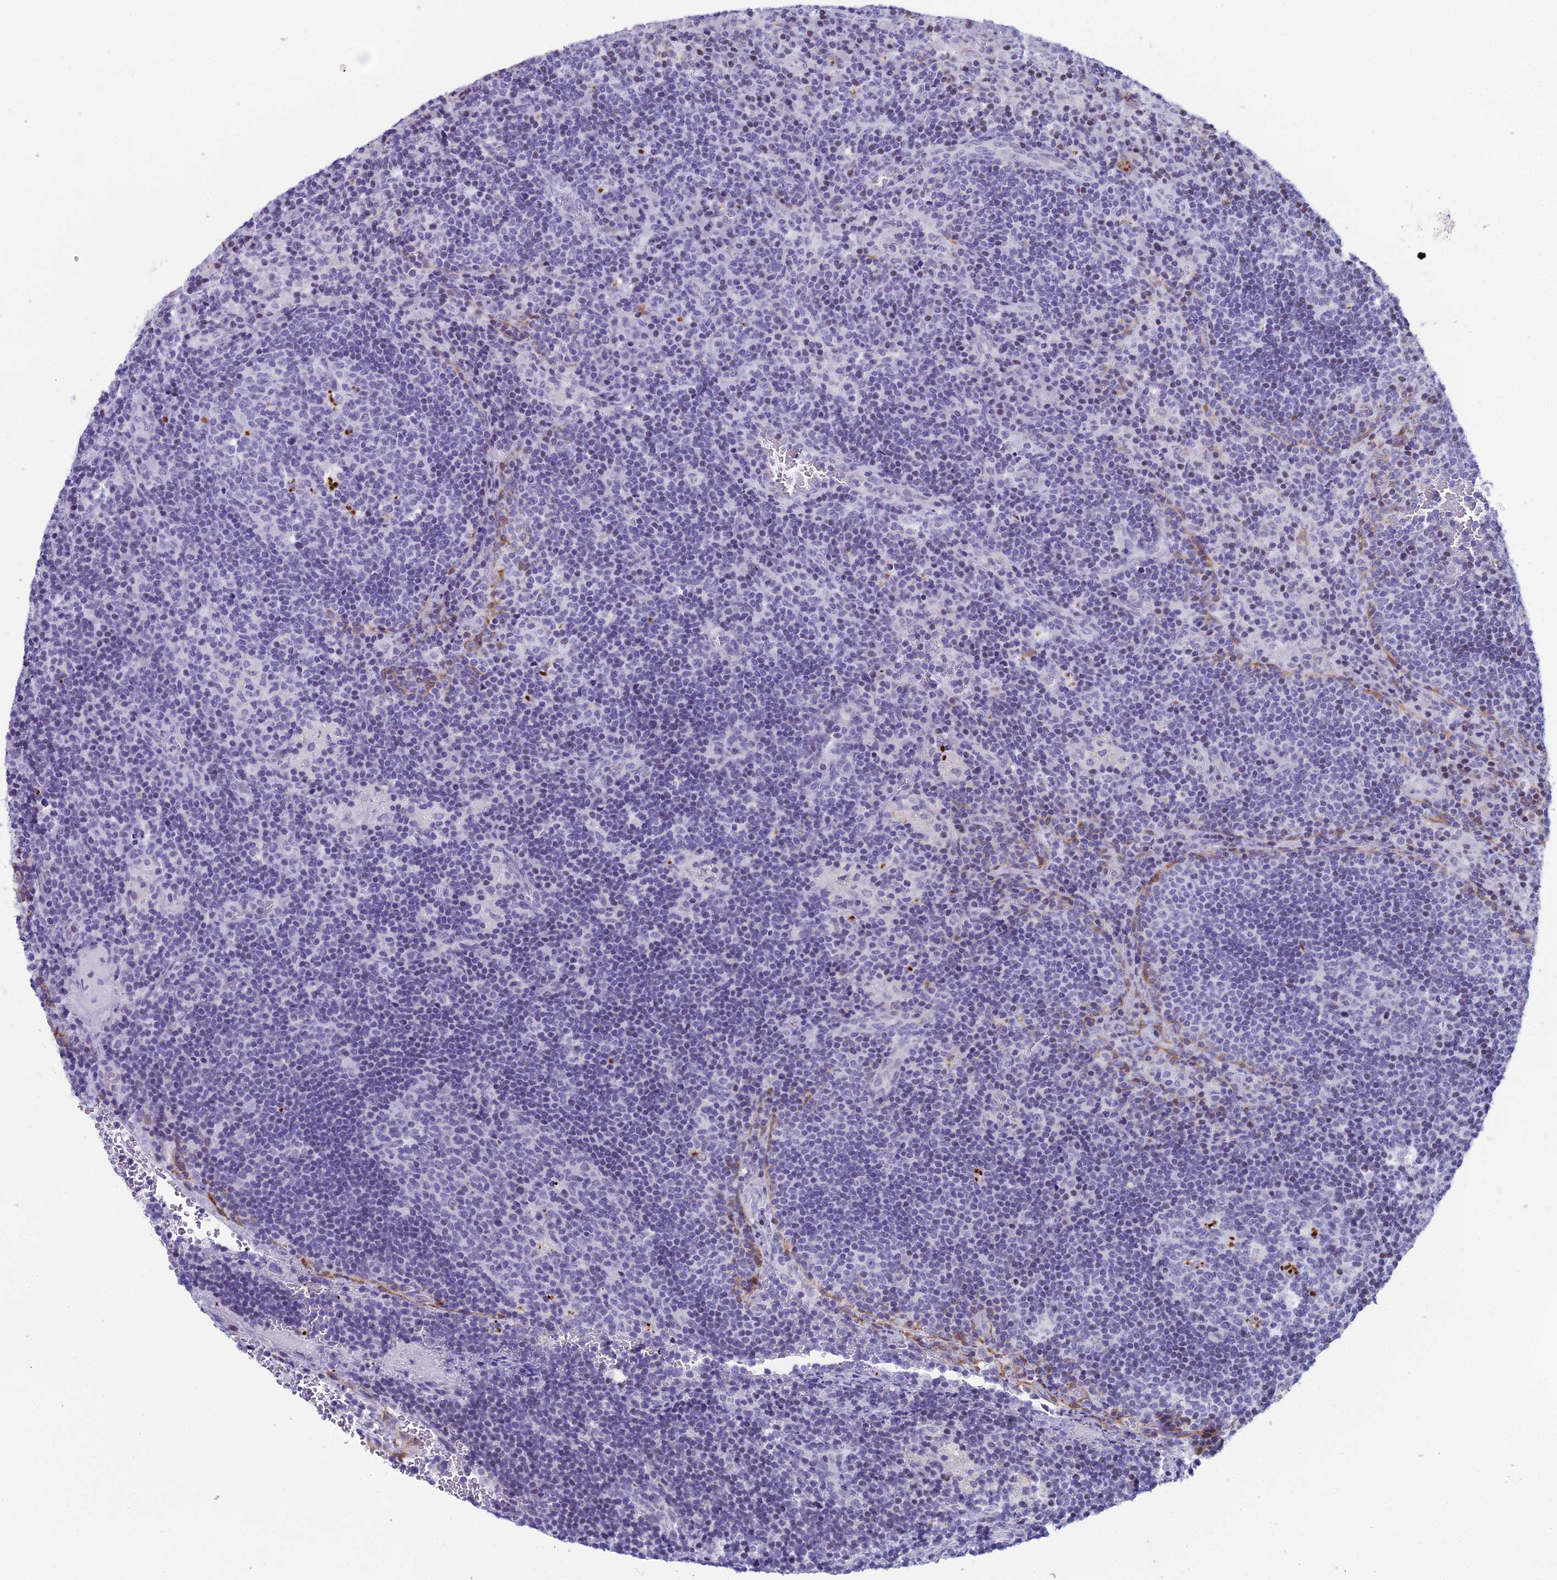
{"staining": {"intensity": "negative", "quantity": "none", "location": "none"}, "tissue": "lymph node", "cell_type": "Germinal center cells", "image_type": "normal", "snomed": [{"axis": "morphology", "description": "Normal tissue, NOS"}, {"axis": "topography", "description": "Lymph node"}], "caption": "DAB immunohistochemical staining of unremarkable lymph node exhibits no significant positivity in germinal center cells.", "gene": "CC2D2A", "patient": {"sex": "male", "age": 58}}